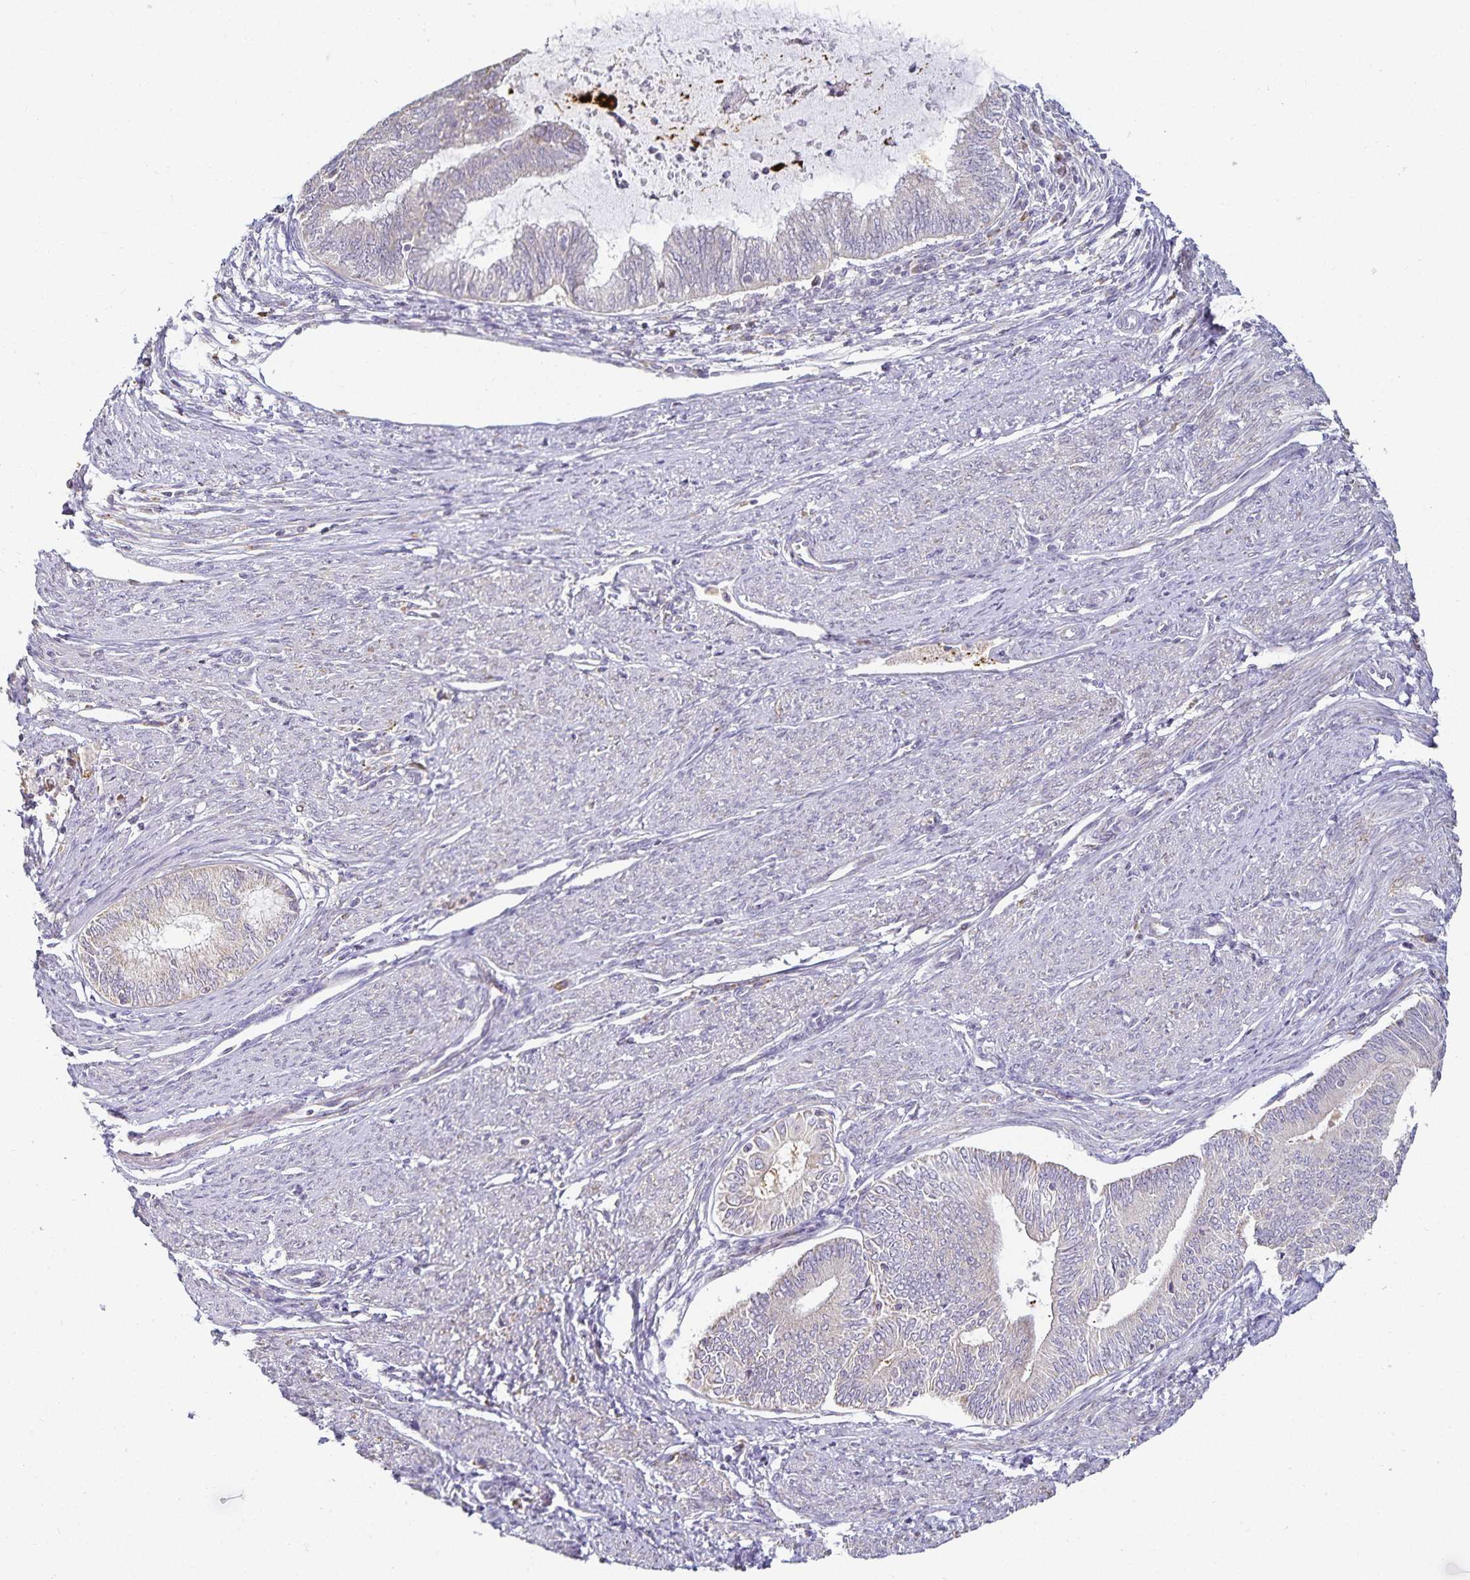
{"staining": {"intensity": "negative", "quantity": "none", "location": "none"}, "tissue": "endometrial cancer", "cell_type": "Tumor cells", "image_type": "cancer", "snomed": [{"axis": "morphology", "description": "Adenocarcinoma, NOS"}, {"axis": "topography", "description": "Endometrium"}], "caption": "IHC of human adenocarcinoma (endometrial) demonstrates no staining in tumor cells.", "gene": "GP2", "patient": {"sex": "female", "age": 79}}